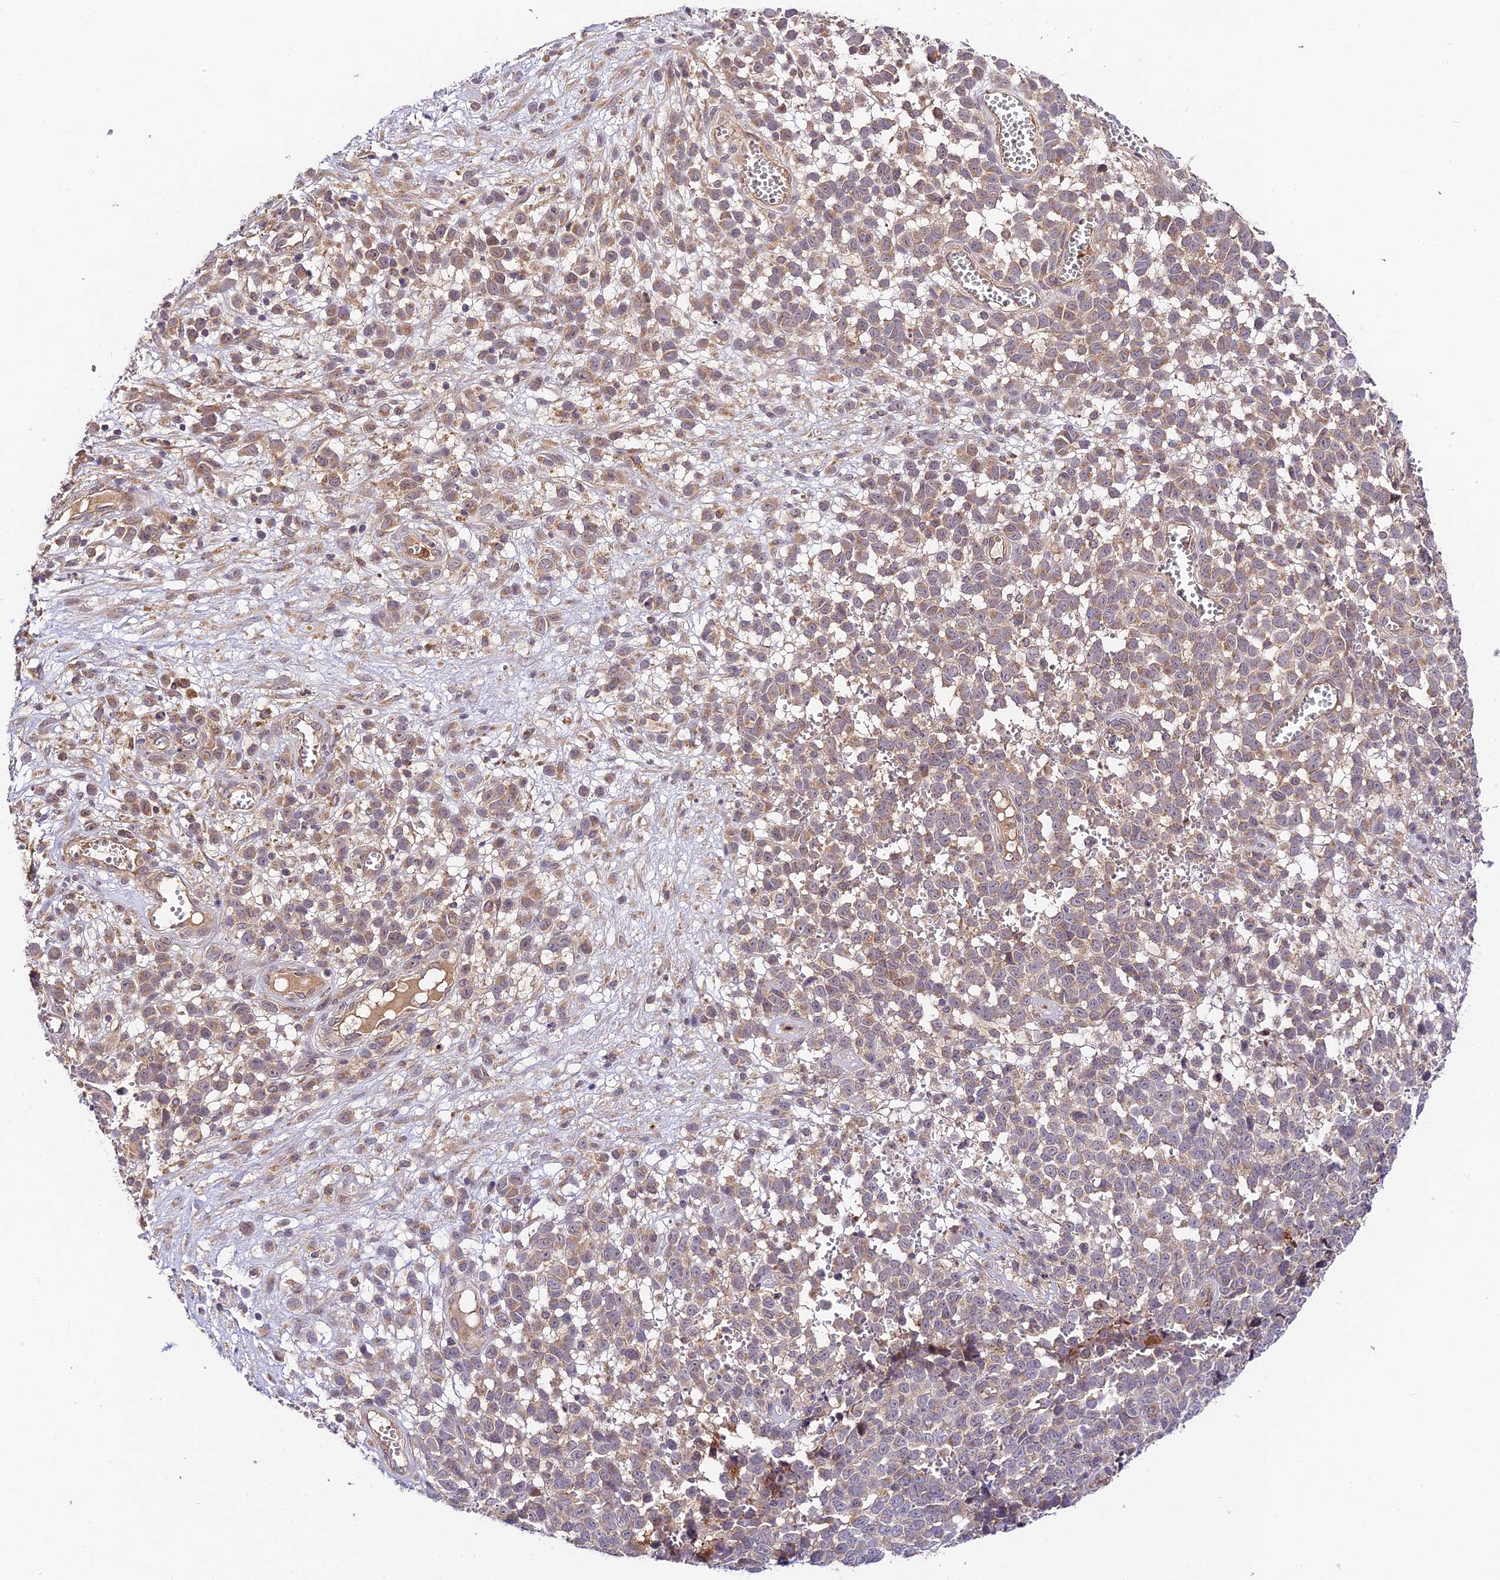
{"staining": {"intensity": "weak", "quantity": "25%-75%", "location": "cytoplasmic/membranous"}, "tissue": "melanoma", "cell_type": "Tumor cells", "image_type": "cancer", "snomed": [{"axis": "morphology", "description": "Malignant melanoma, NOS"}, {"axis": "topography", "description": "Nose, NOS"}], "caption": "Human malignant melanoma stained with a protein marker demonstrates weak staining in tumor cells.", "gene": "C3orf20", "patient": {"sex": "female", "age": 48}}